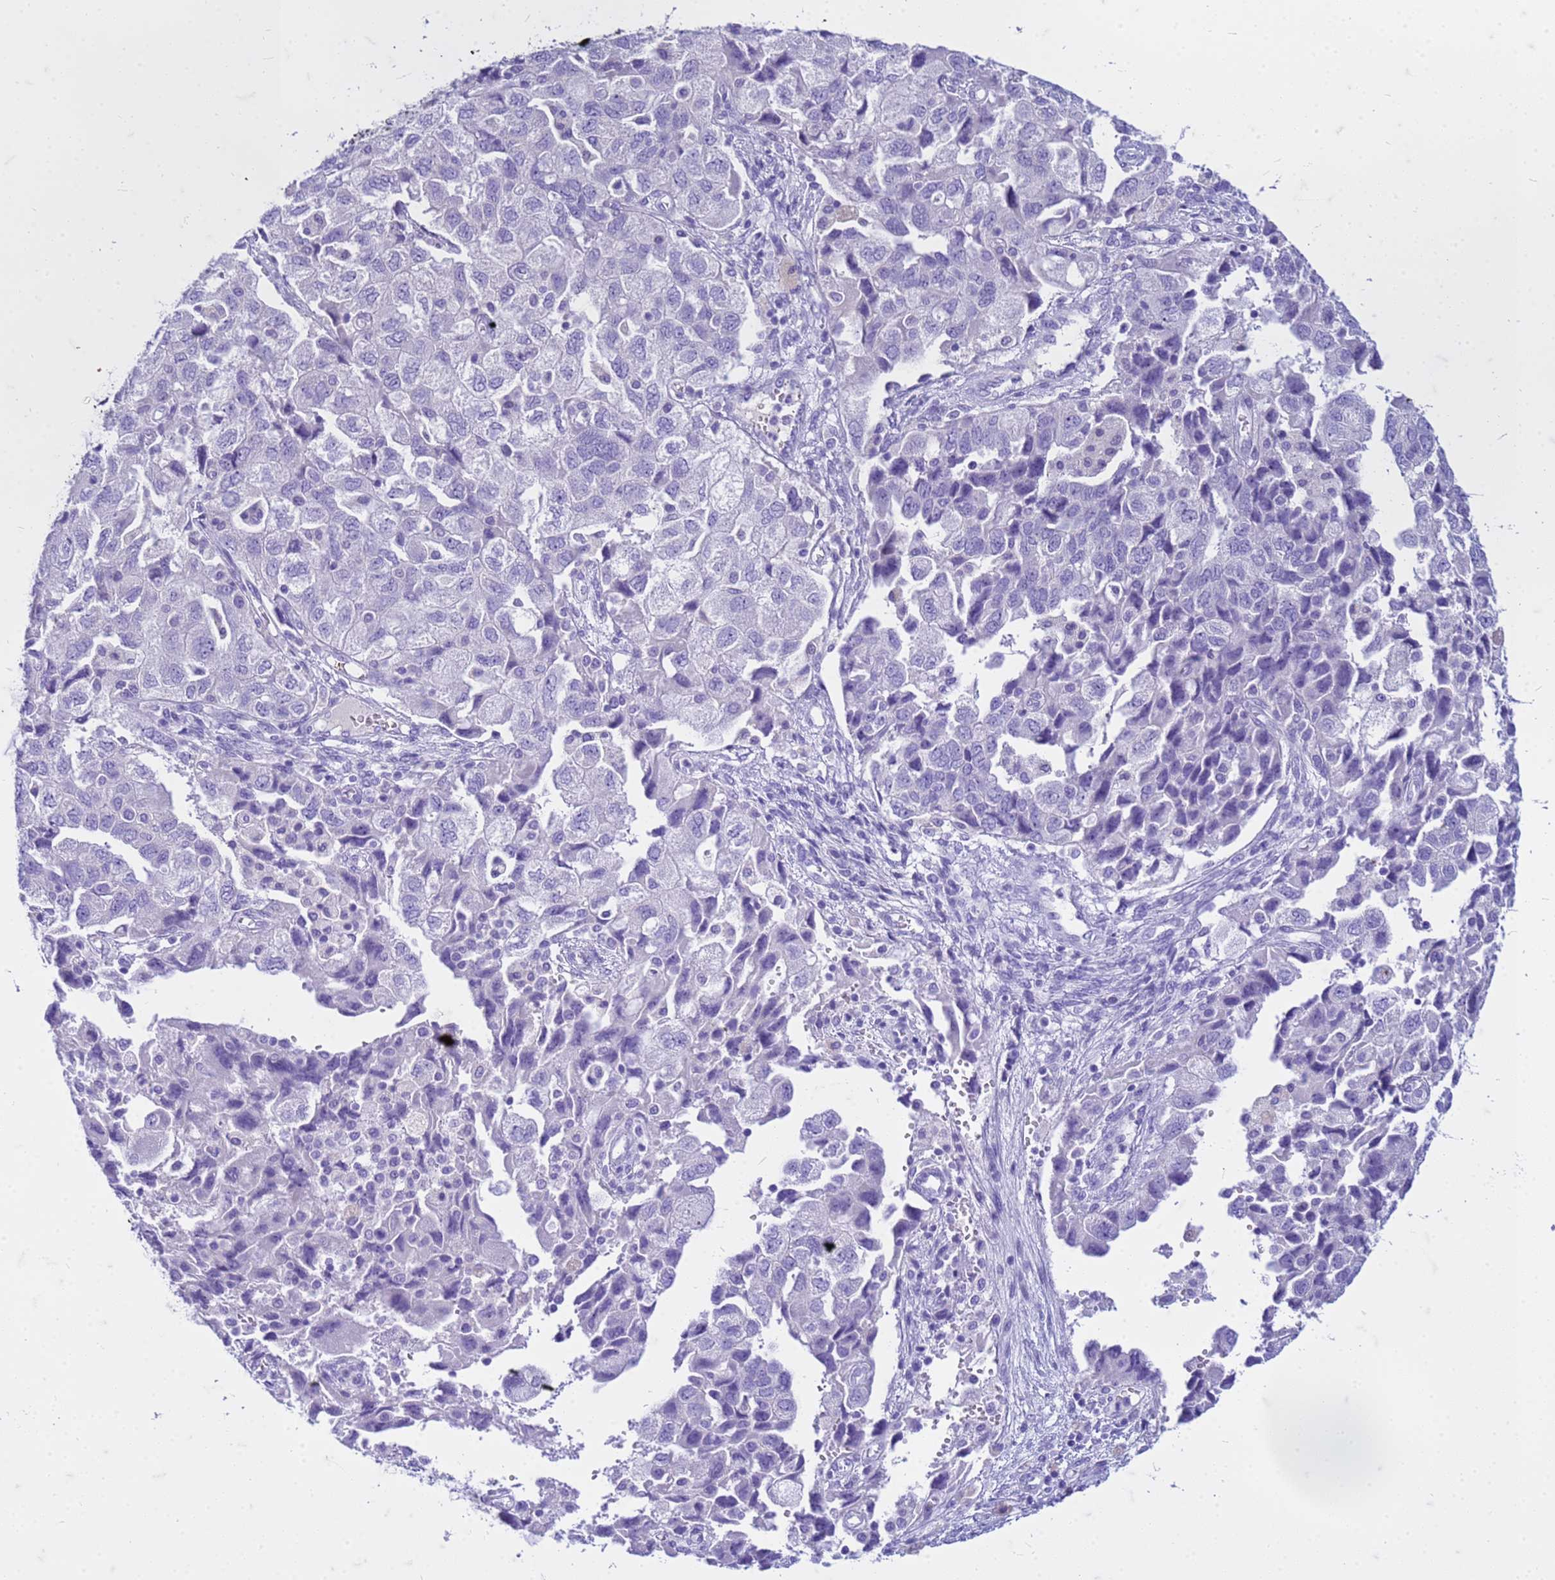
{"staining": {"intensity": "negative", "quantity": "none", "location": "none"}, "tissue": "ovarian cancer", "cell_type": "Tumor cells", "image_type": "cancer", "snomed": [{"axis": "morphology", "description": "Carcinoma, NOS"}, {"axis": "morphology", "description": "Cystadenocarcinoma, serous, NOS"}, {"axis": "topography", "description": "Ovary"}], "caption": "This photomicrograph is of ovarian serous cystadenocarcinoma stained with immunohistochemistry (IHC) to label a protein in brown with the nuclei are counter-stained blue. There is no staining in tumor cells.", "gene": "CFAP100", "patient": {"sex": "female", "age": 69}}